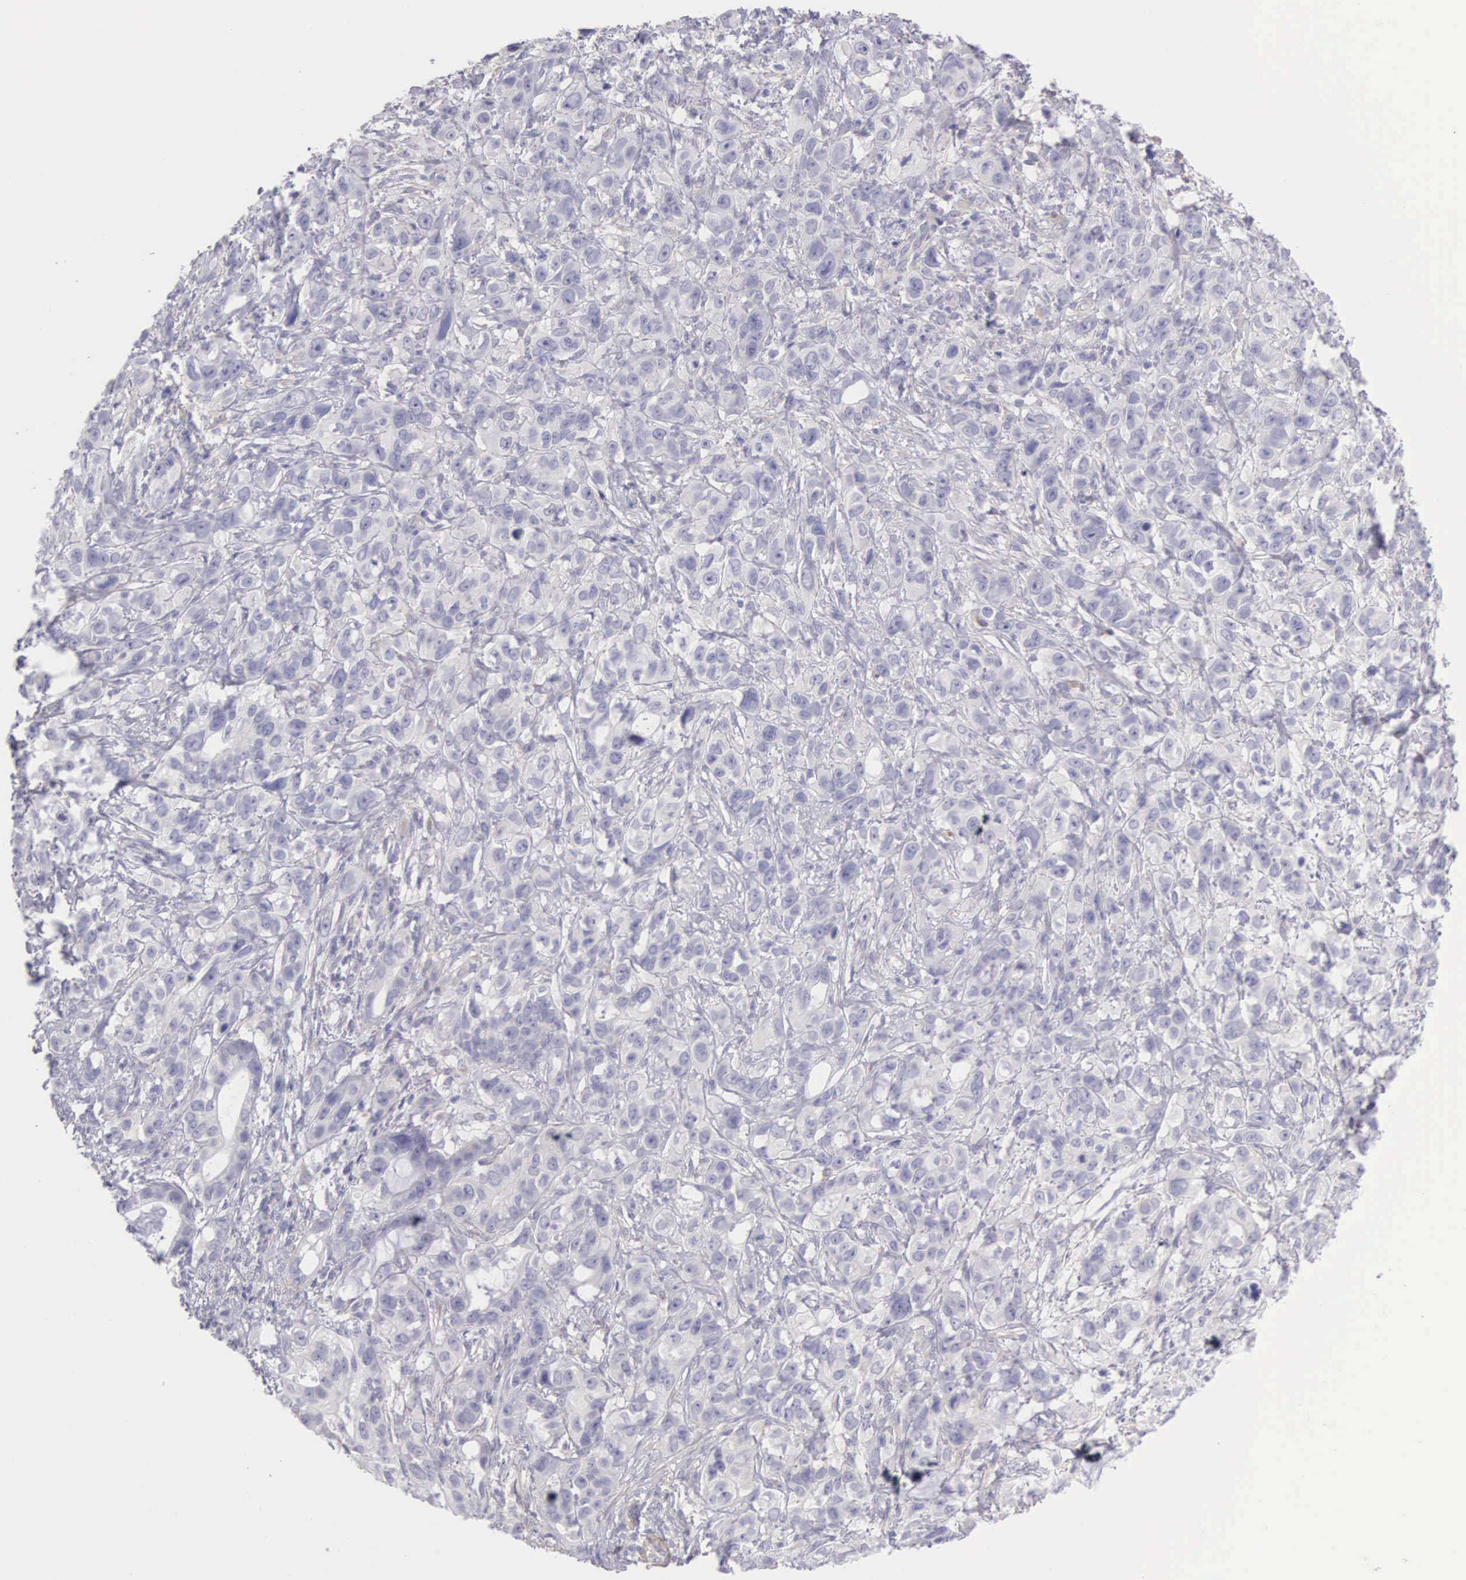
{"staining": {"intensity": "weak", "quantity": "<25%", "location": "cytoplasmic/membranous"}, "tissue": "stomach cancer", "cell_type": "Tumor cells", "image_type": "cancer", "snomed": [{"axis": "morphology", "description": "Adenocarcinoma, NOS"}, {"axis": "topography", "description": "Stomach, upper"}], "caption": "This histopathology image is of stomach cancer (adenocarcinoma) stained with immunohistochemistry (IHC) to label a protein in brown with the nuclei are counter-stained blue. There is no expression in tumor cells. Brightfield microscopy of immunohistochemistry (IHC) stained with DAB (brown) and hematoxylin (blue), captured at high magnification.", "gene": "ARFGAP3", "patient": {"sex": "male", "age": 47}}